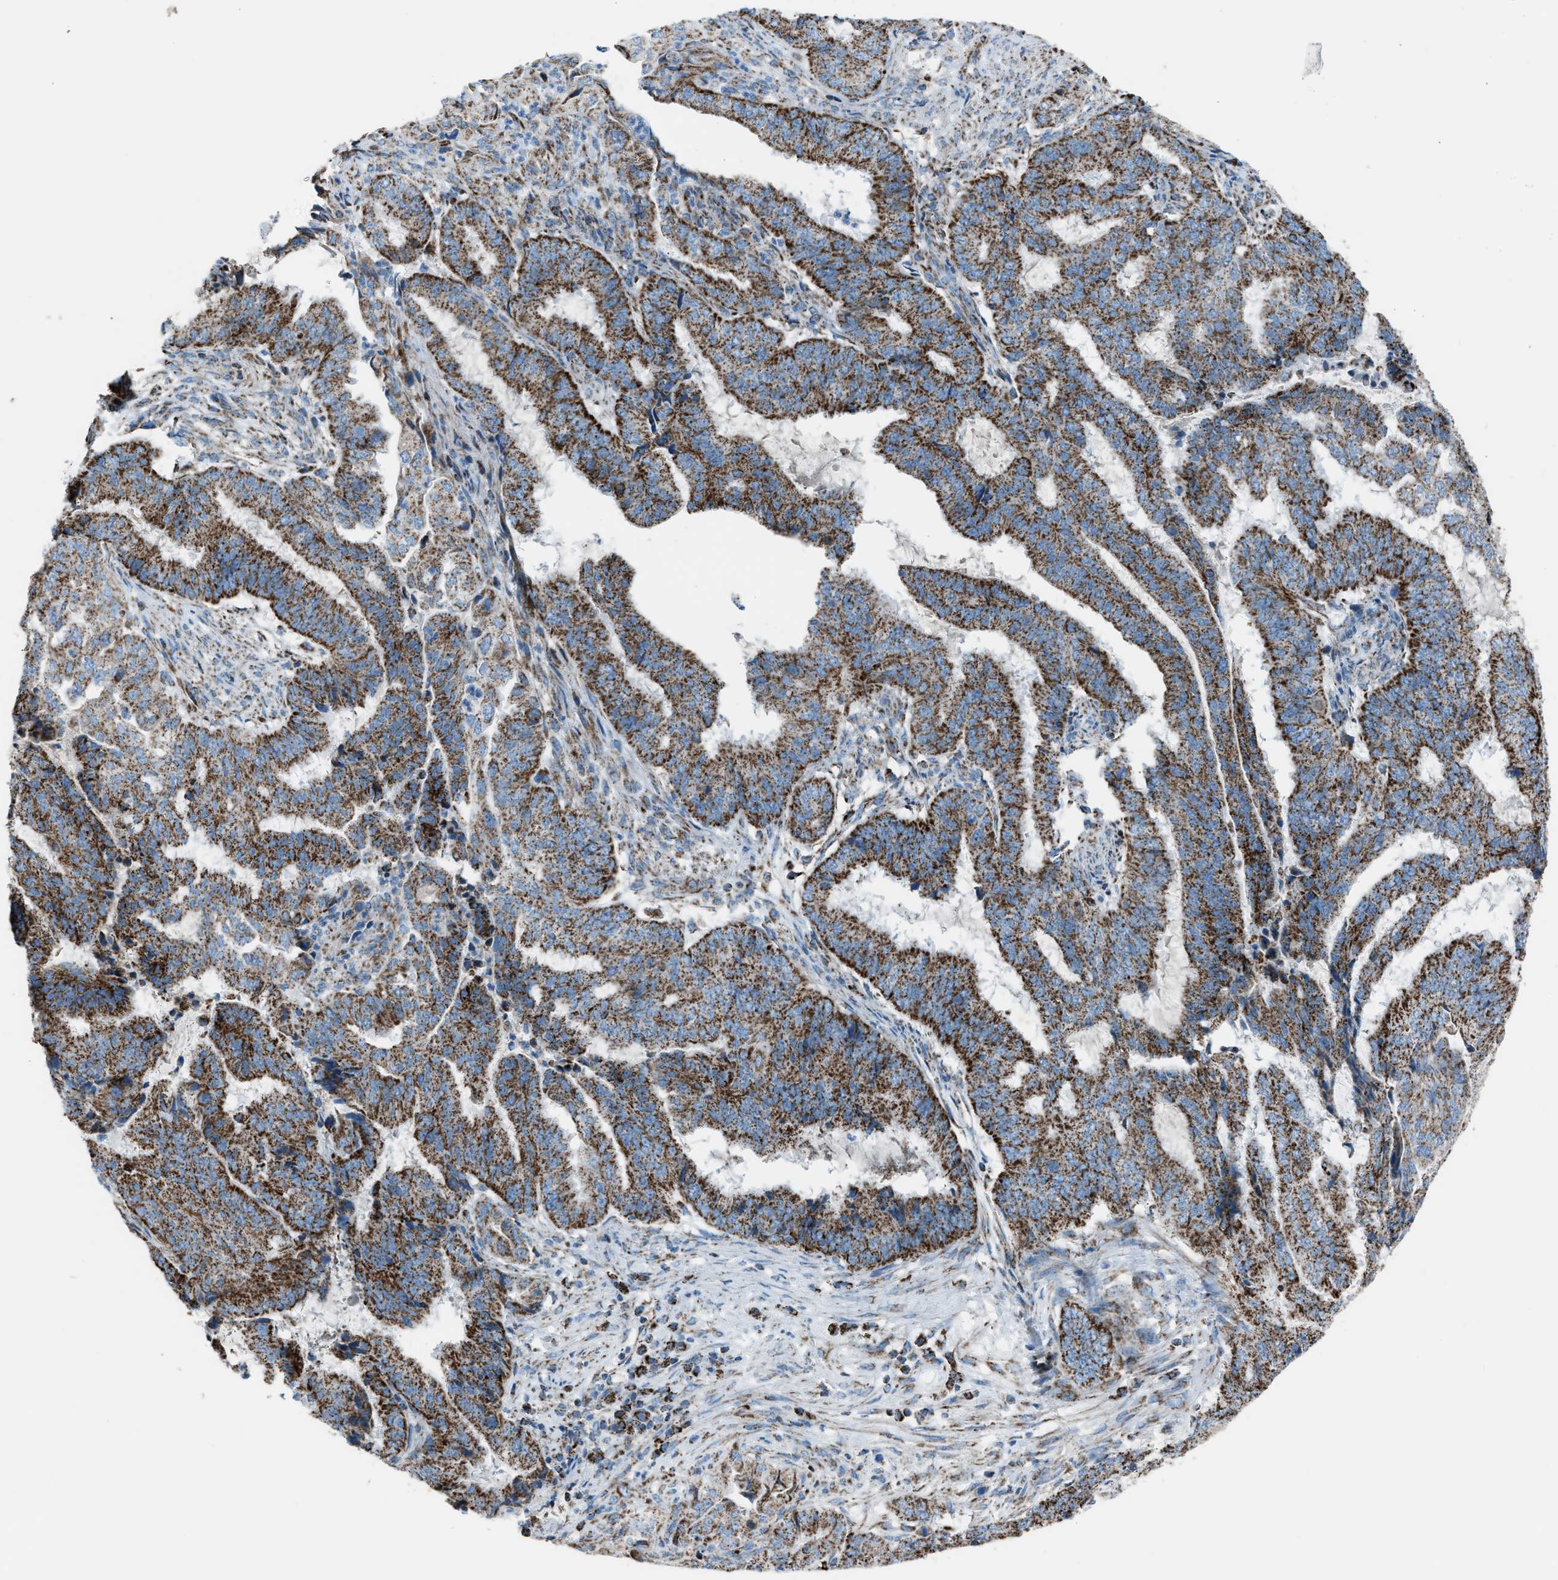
{"staining": {"intensity": "strong", "quantity": ">75%", "location": "cytoplasmic/membranous"}, "tissue": "endometrial cancer", "cell_type": "Tumor cells", "image_type": "cancer", "snomed": [{"axis": "morphology", "description": "Adenocarcinoma, NOS"}, {"axis": "topography", "description": "Endometrium"}], "caption": "The image shows staining of endometrial cancer (adenocarcinoma), revealing strong cytoplasmic/membranous protein expression (brown color) within tumor cells.", "gene": "MDH2", "patient": {"sex": "female", "age": 51}}